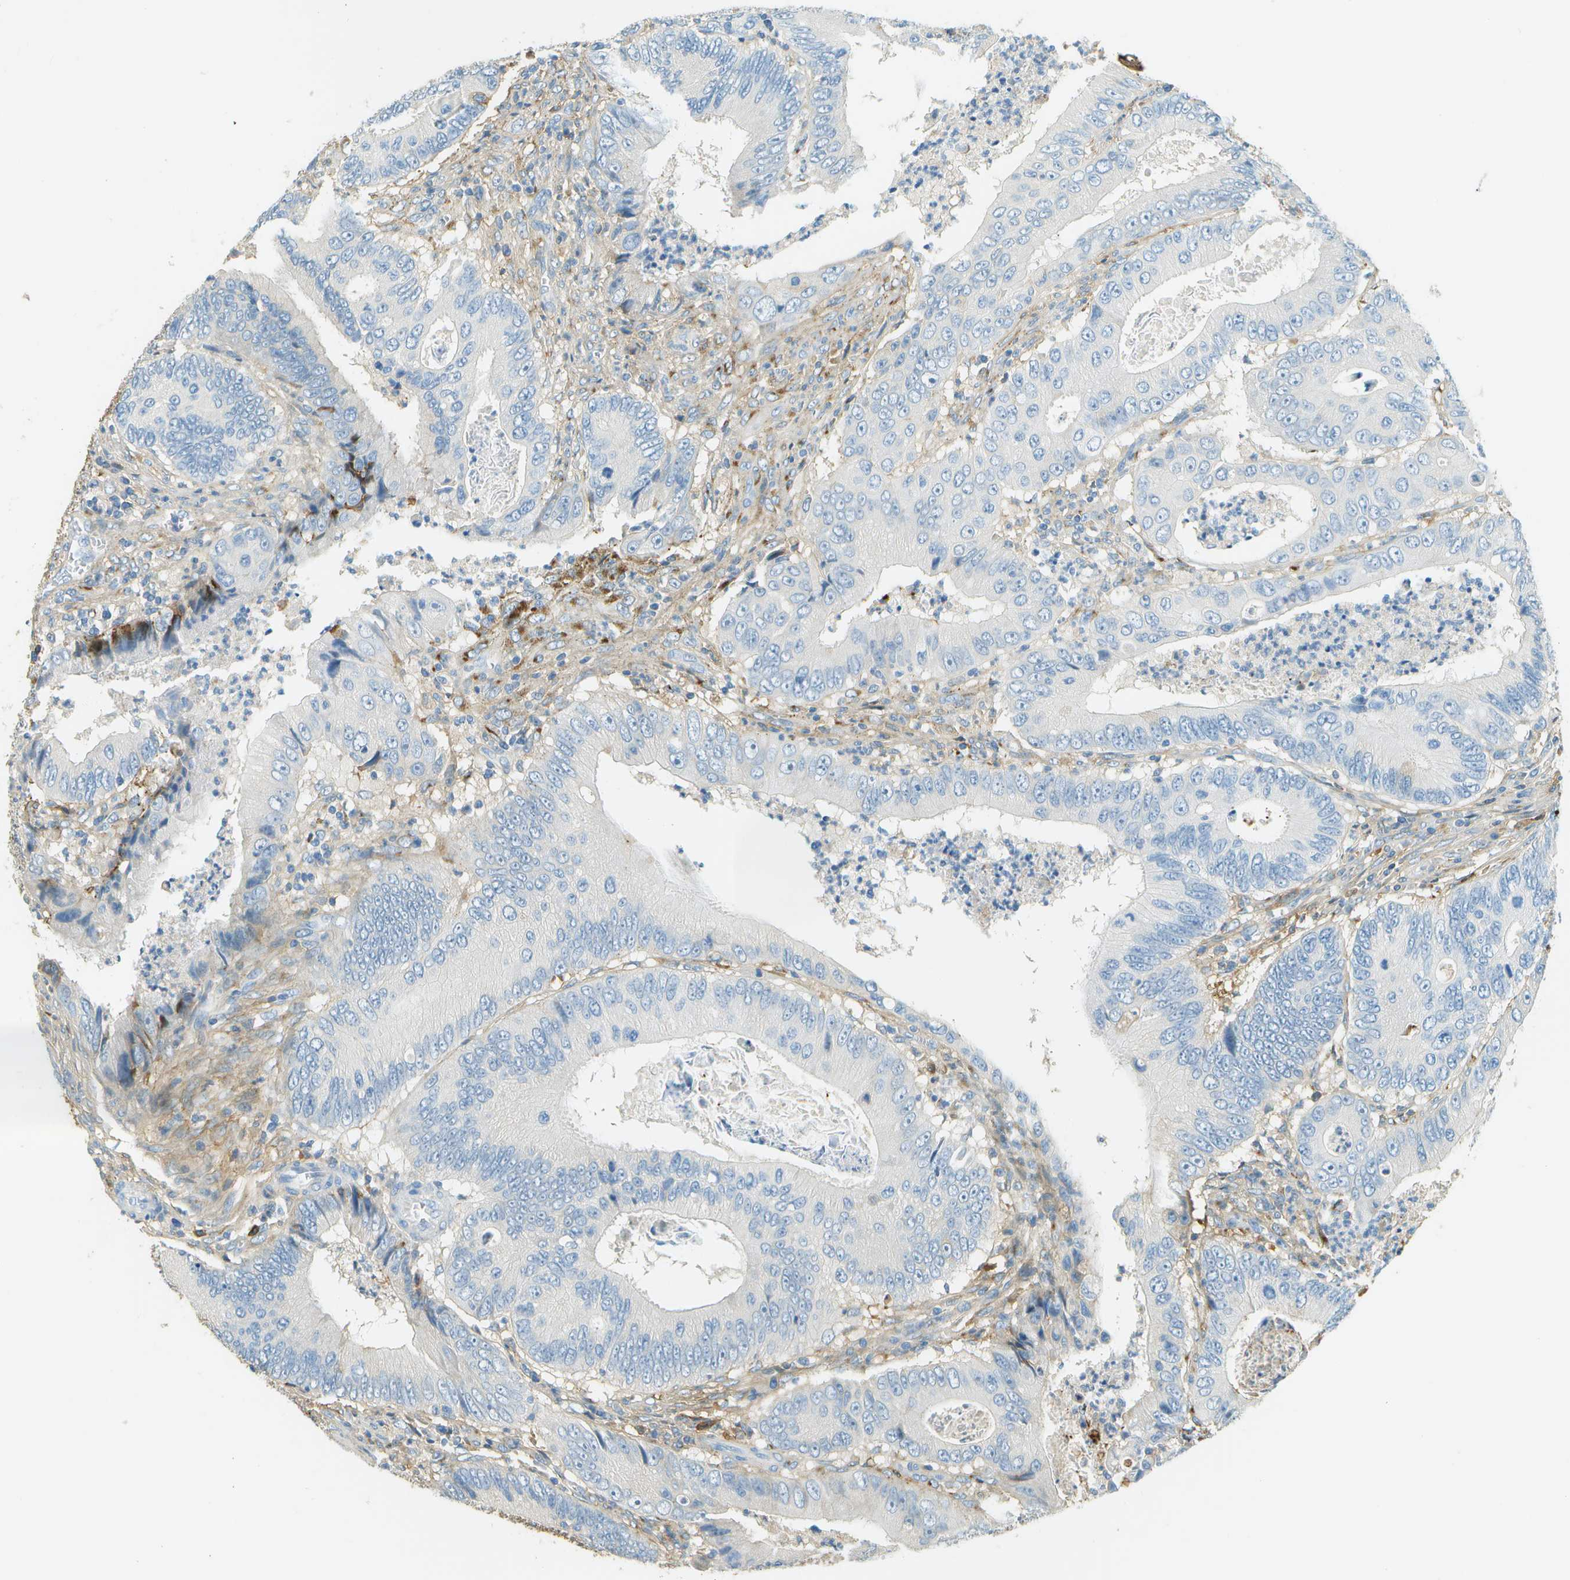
{"staining": {"intensity": "negative", "quantity": "none", "location": "none"}, "tissue": "colorectal cancer", "cell_type": "Tumor cells", "image_type": "cancer", "snomed": [{"axis": "morphology", "description": "Inflammation, NOS"}, {"axis": "morphology", "description": "Adenocarcinoma, NOS"}, {"axis": "topography", "description": "Colon"}], "caption": "Tumor cells show no significant protein positivity in adenocarcinoma (colorectal).", "gene": "DCN", "patient": {"sex": "male", "age": 72}}